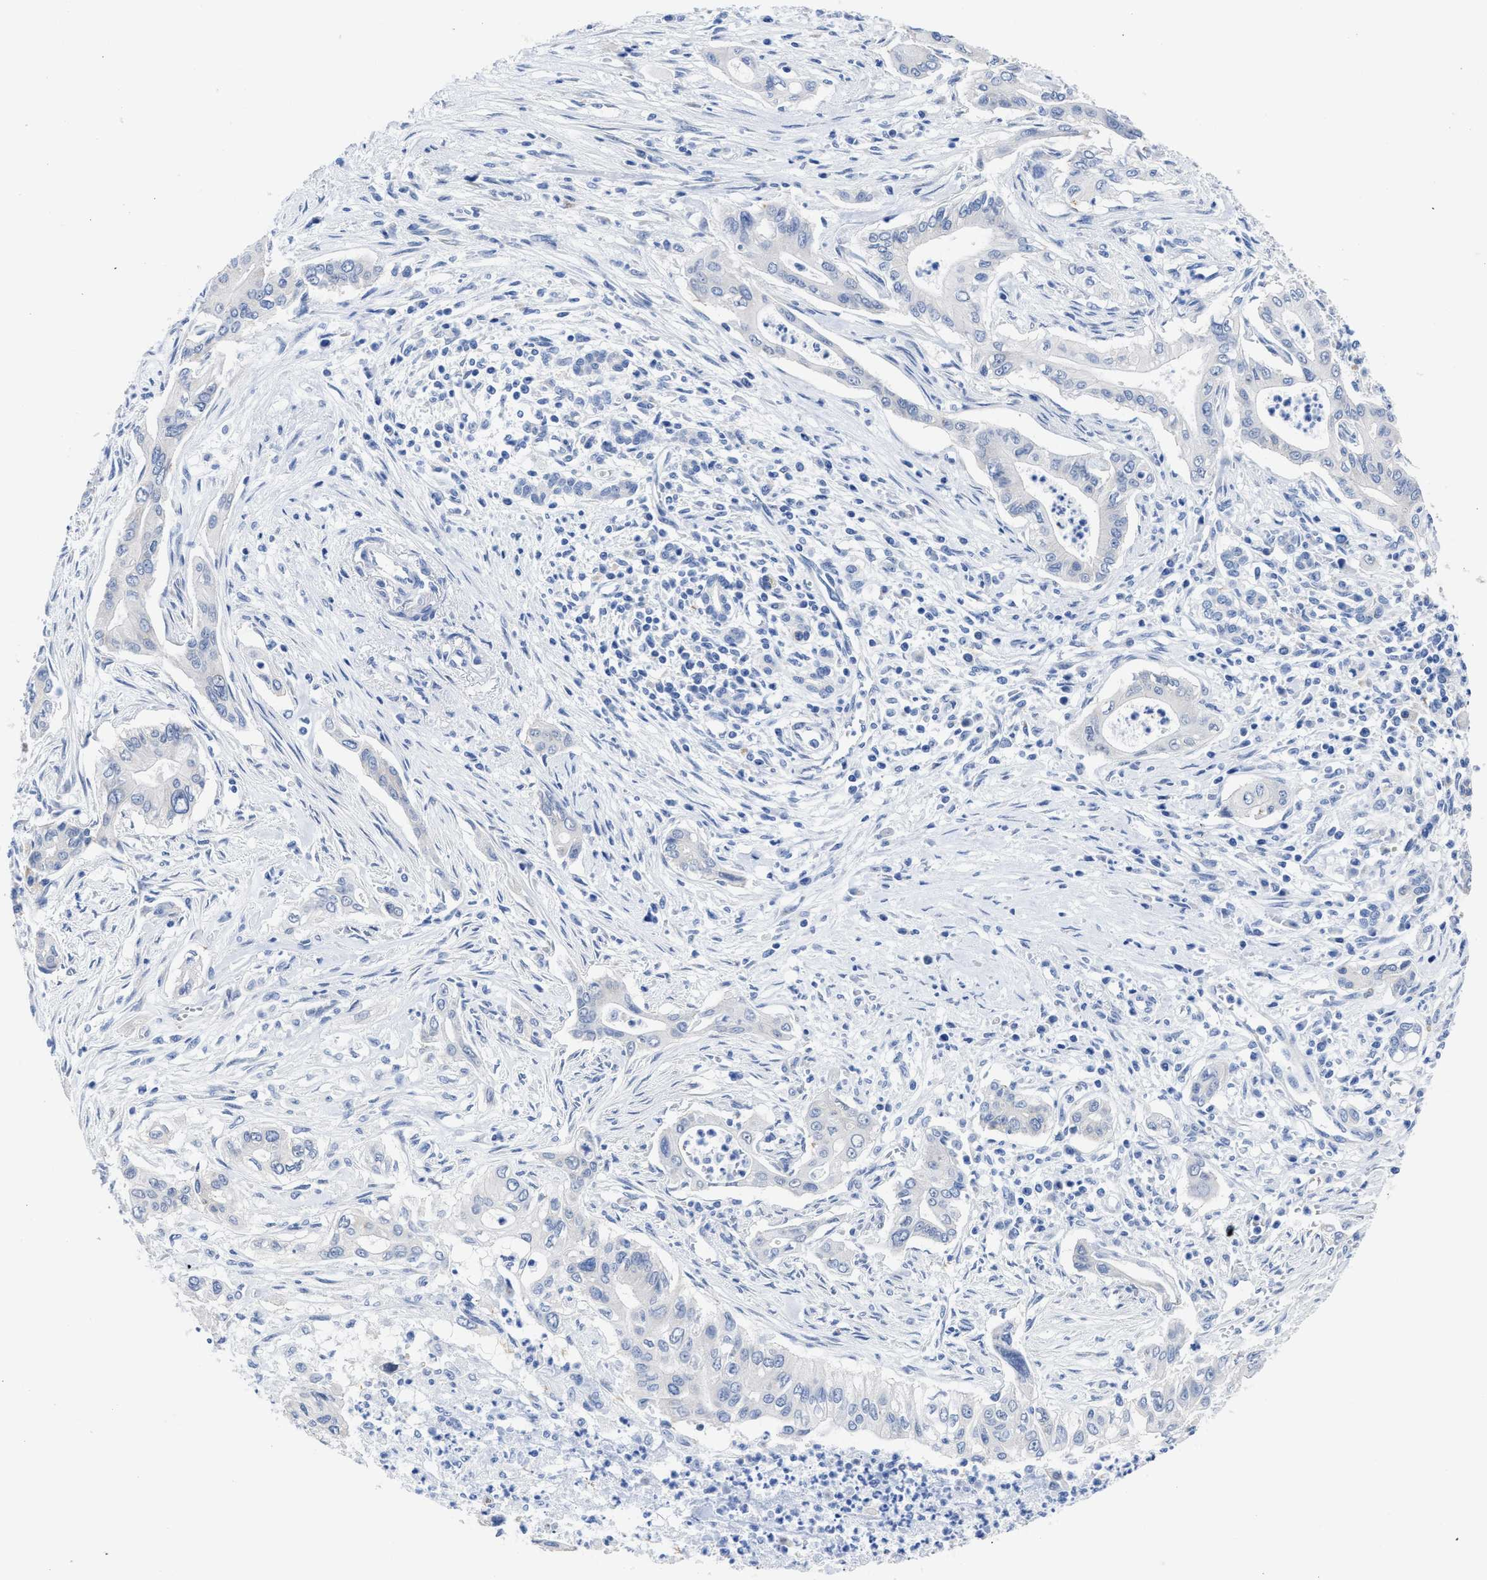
{"staining": {"intensity": "negative", "quantity": "none", "location": "none"}, "tissue": "pancreatic cancer", "cell_type": "Tumor cells", "image_type": "cancer", "snomed": [{"axis": "morphology", "description": "Adenocarcinoma, NOS"}, {"axis": "topography", "description": "Pancreas"}], "caption": "Photomicrograph shows no significant protein staining in tumor cells of pancreatic cancer (adenocarcinoma).", "gene": "HOOK1", "patient": {"sex": "male", "age": 58}}